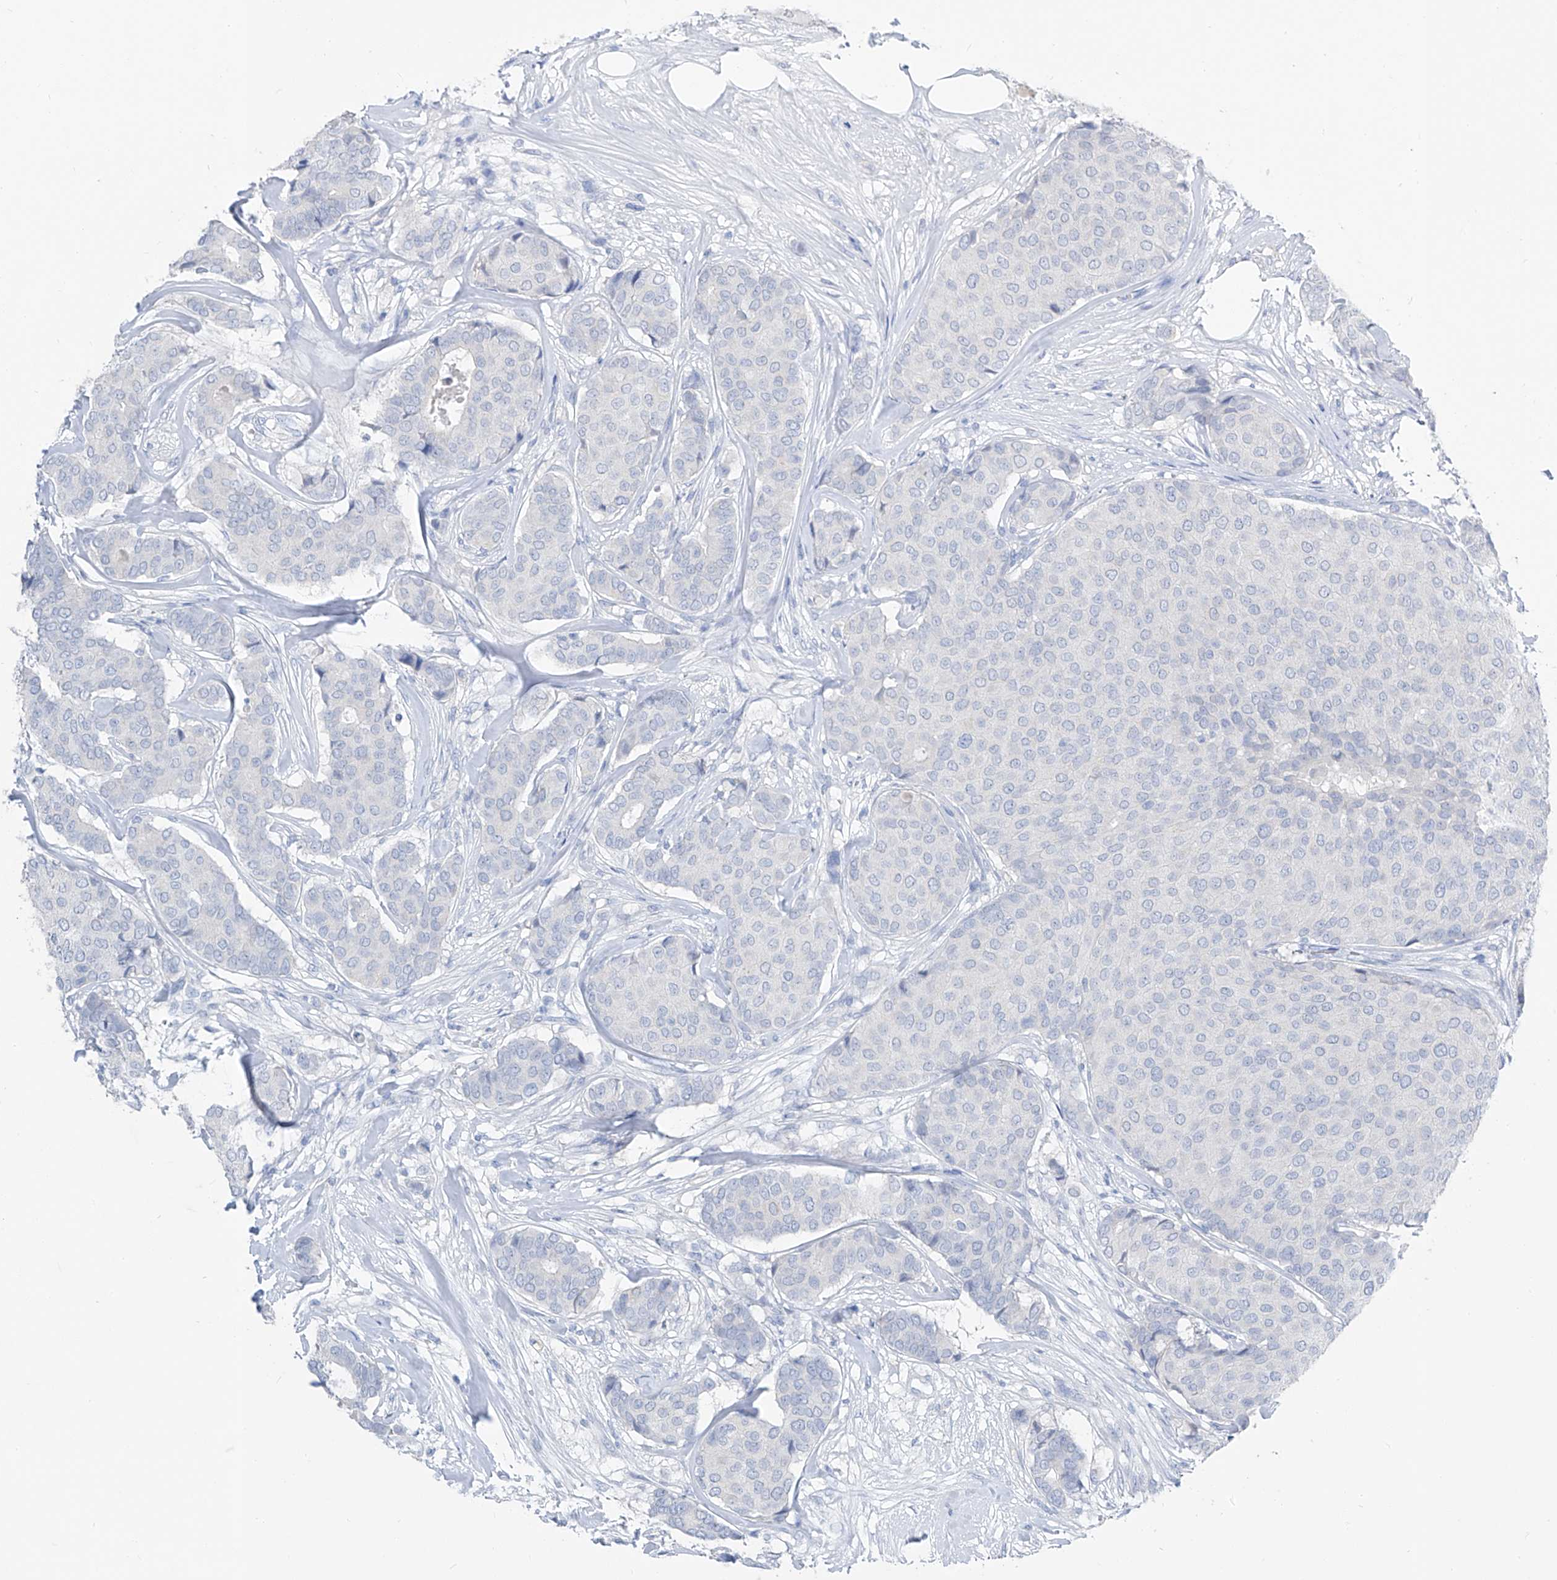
{"staining": {"intensity": "negative", "quantity": "none", "location": "none"}, "tissue": "breast cancer", "cell_type": "Tumor cells", "image_type": "cancer", "snomed": [{"axis": "morphology", "description": "Duct carcinoma"}, {"axis": "topography", "description": "Breast"}], "caption": "Image shows no significant protein expression in tumor cells of breast cancer (infiltrating ductal carcinoma).", "gene": "FRS3", "patient": {"sex": "female", "age": 75}}